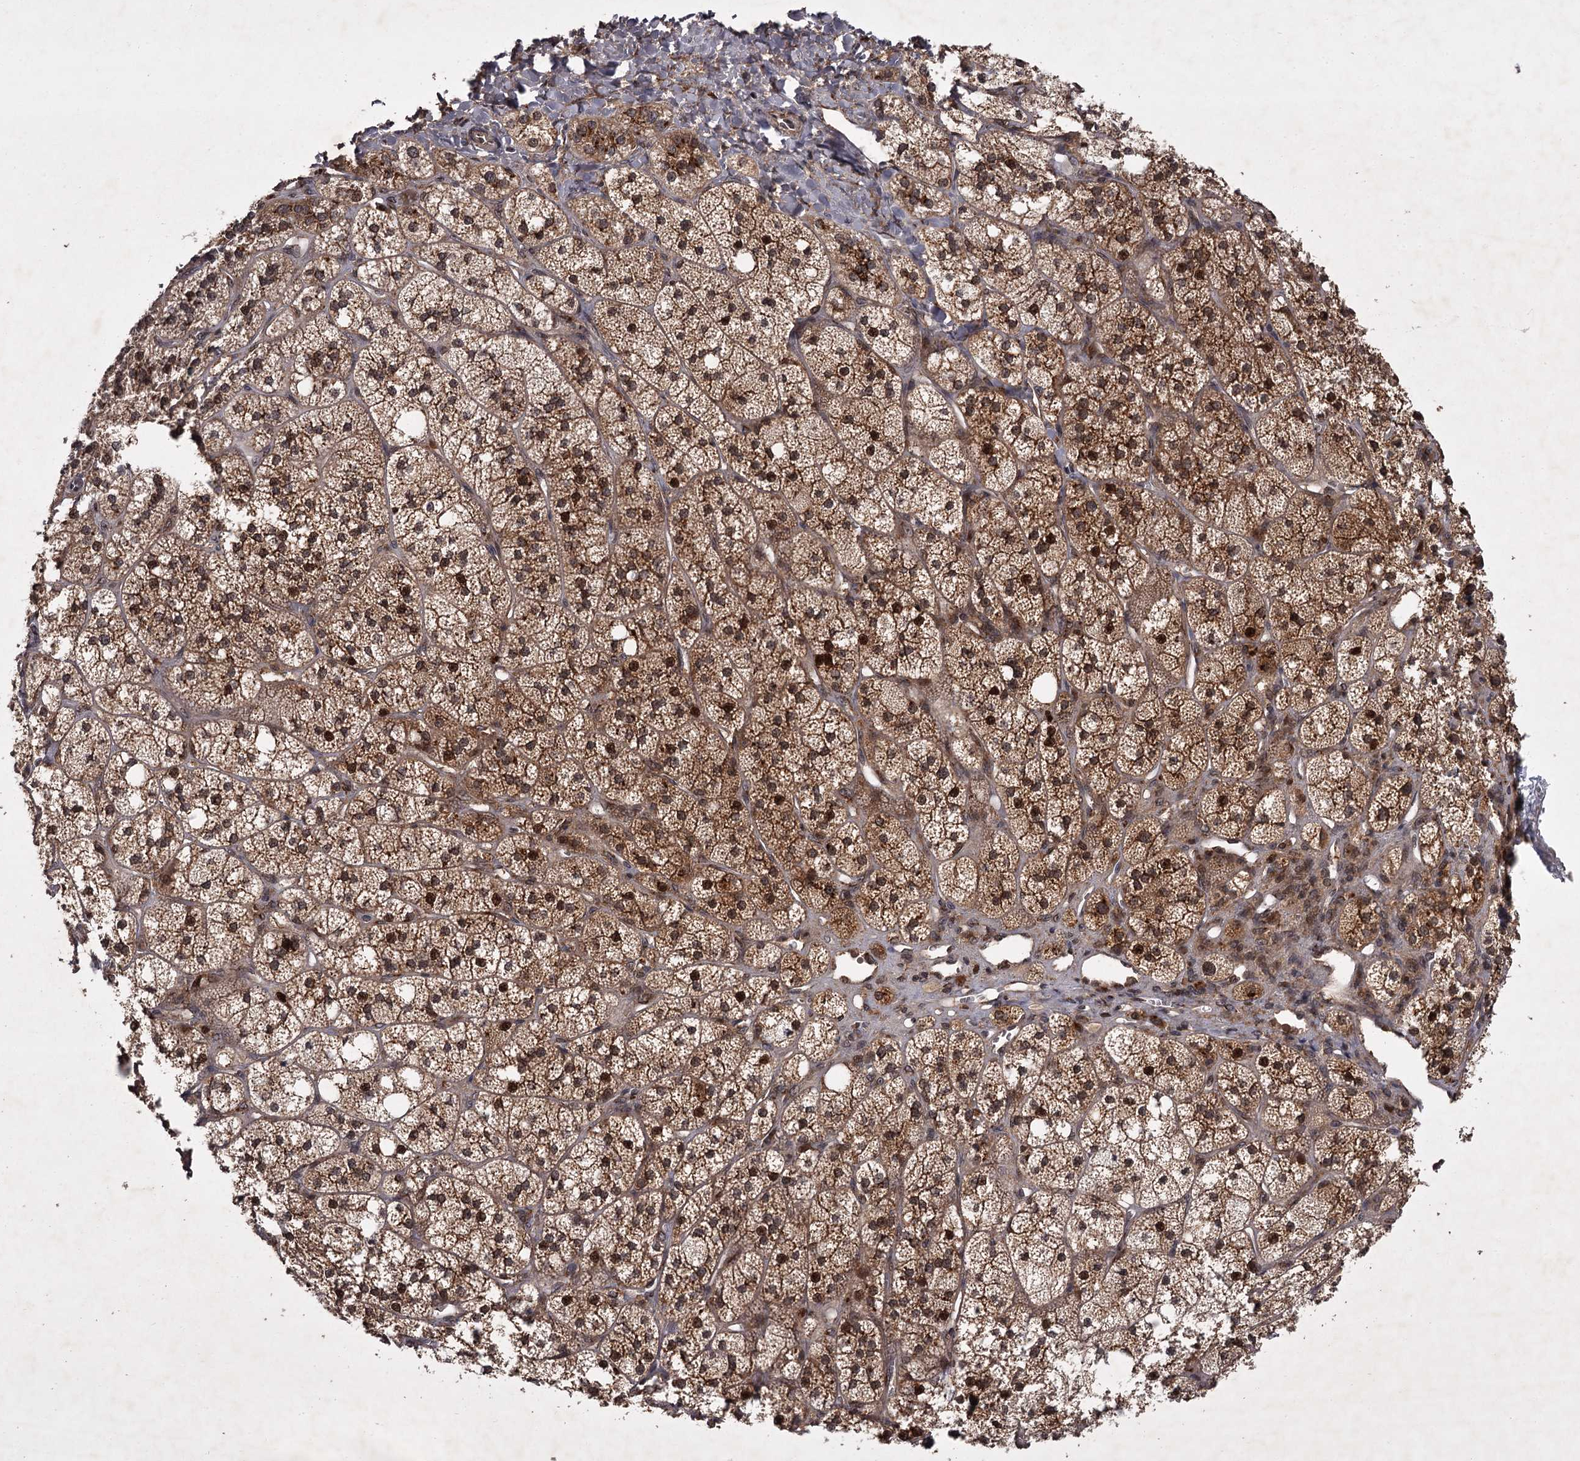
{"staining": {"intensity": "strong", "quantity": ">75%", "location": "cytoplasmic/membranous"}, "tissue": "adrenal gland", "cell_type": "Glandular cells", "image_type": "normal", "snomed": [{"axis": "morphology", "description": "Normal tissue, NOS"}, {"axis": "topography", "description": "Adrenal gland"}], "caption": "Protein analysis of normal adrenal gland displays strong cytoplasmic/membranous expression in approximately >75% of glandular cells. (DAB IHC, brown staining for protein, blue staining for nuclei).", "gene": "TBC1D23", "patient": {"sex": "male", "age": 61}}